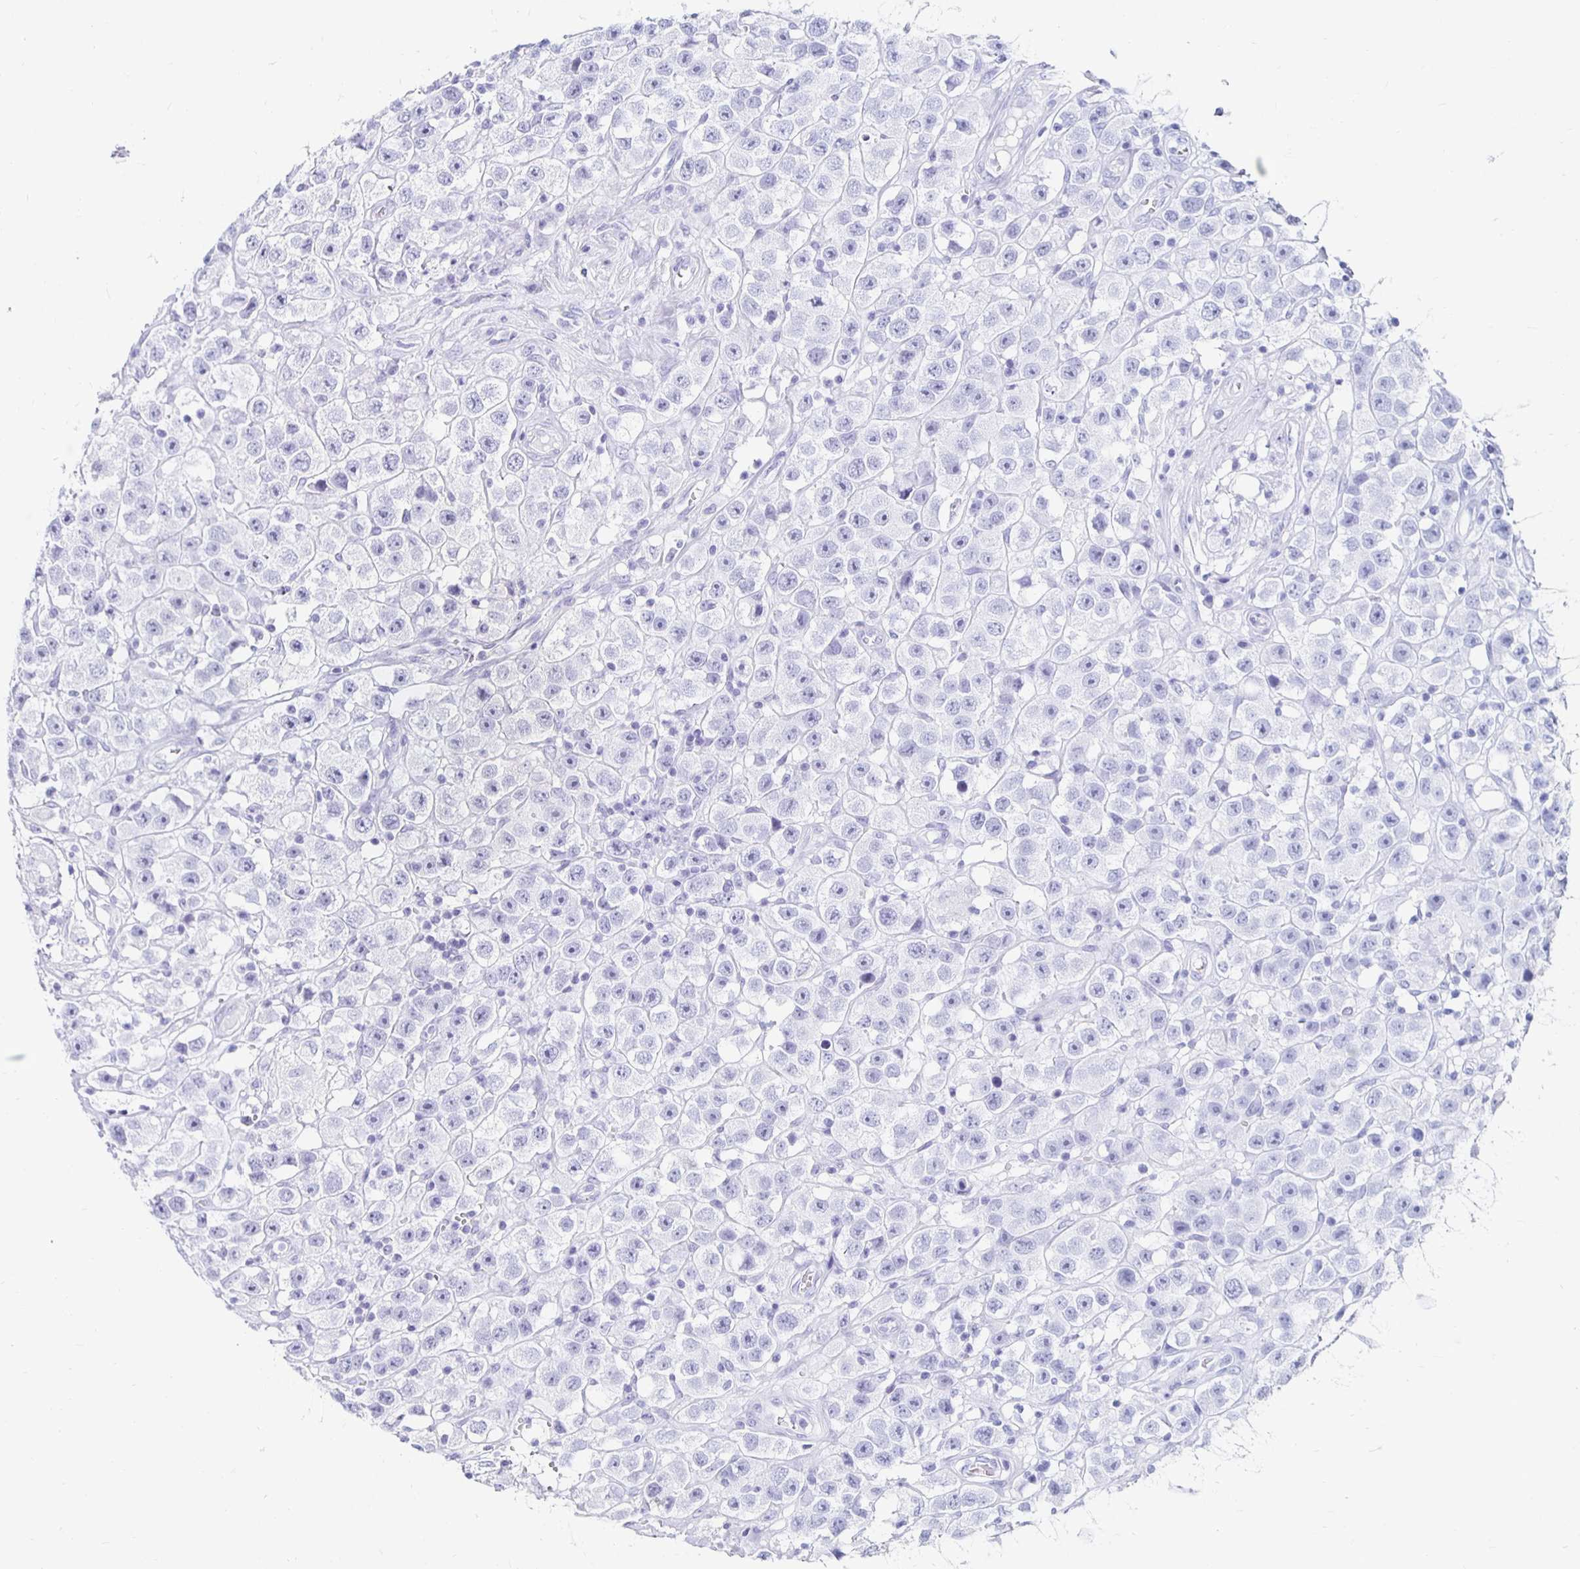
{"staining": {"intensity": "negative", "quantity": "none", "location": "none"}, "tissue": "testis cancer", "cell_type": "Tumor cells", "image_type": "cancer", "snomed": [{"axis": "morphology", "description": "Seminoma, NOS"}, {"axis": "topography", "description": "Testis"}], "caption": "This is a micrograph of immunohistochemistry (IHC) staining of testis cancer, which shows no expression in tumor cells.", "gene": "KCNQ2", "patient": {"sex": "male", "age": 45}}